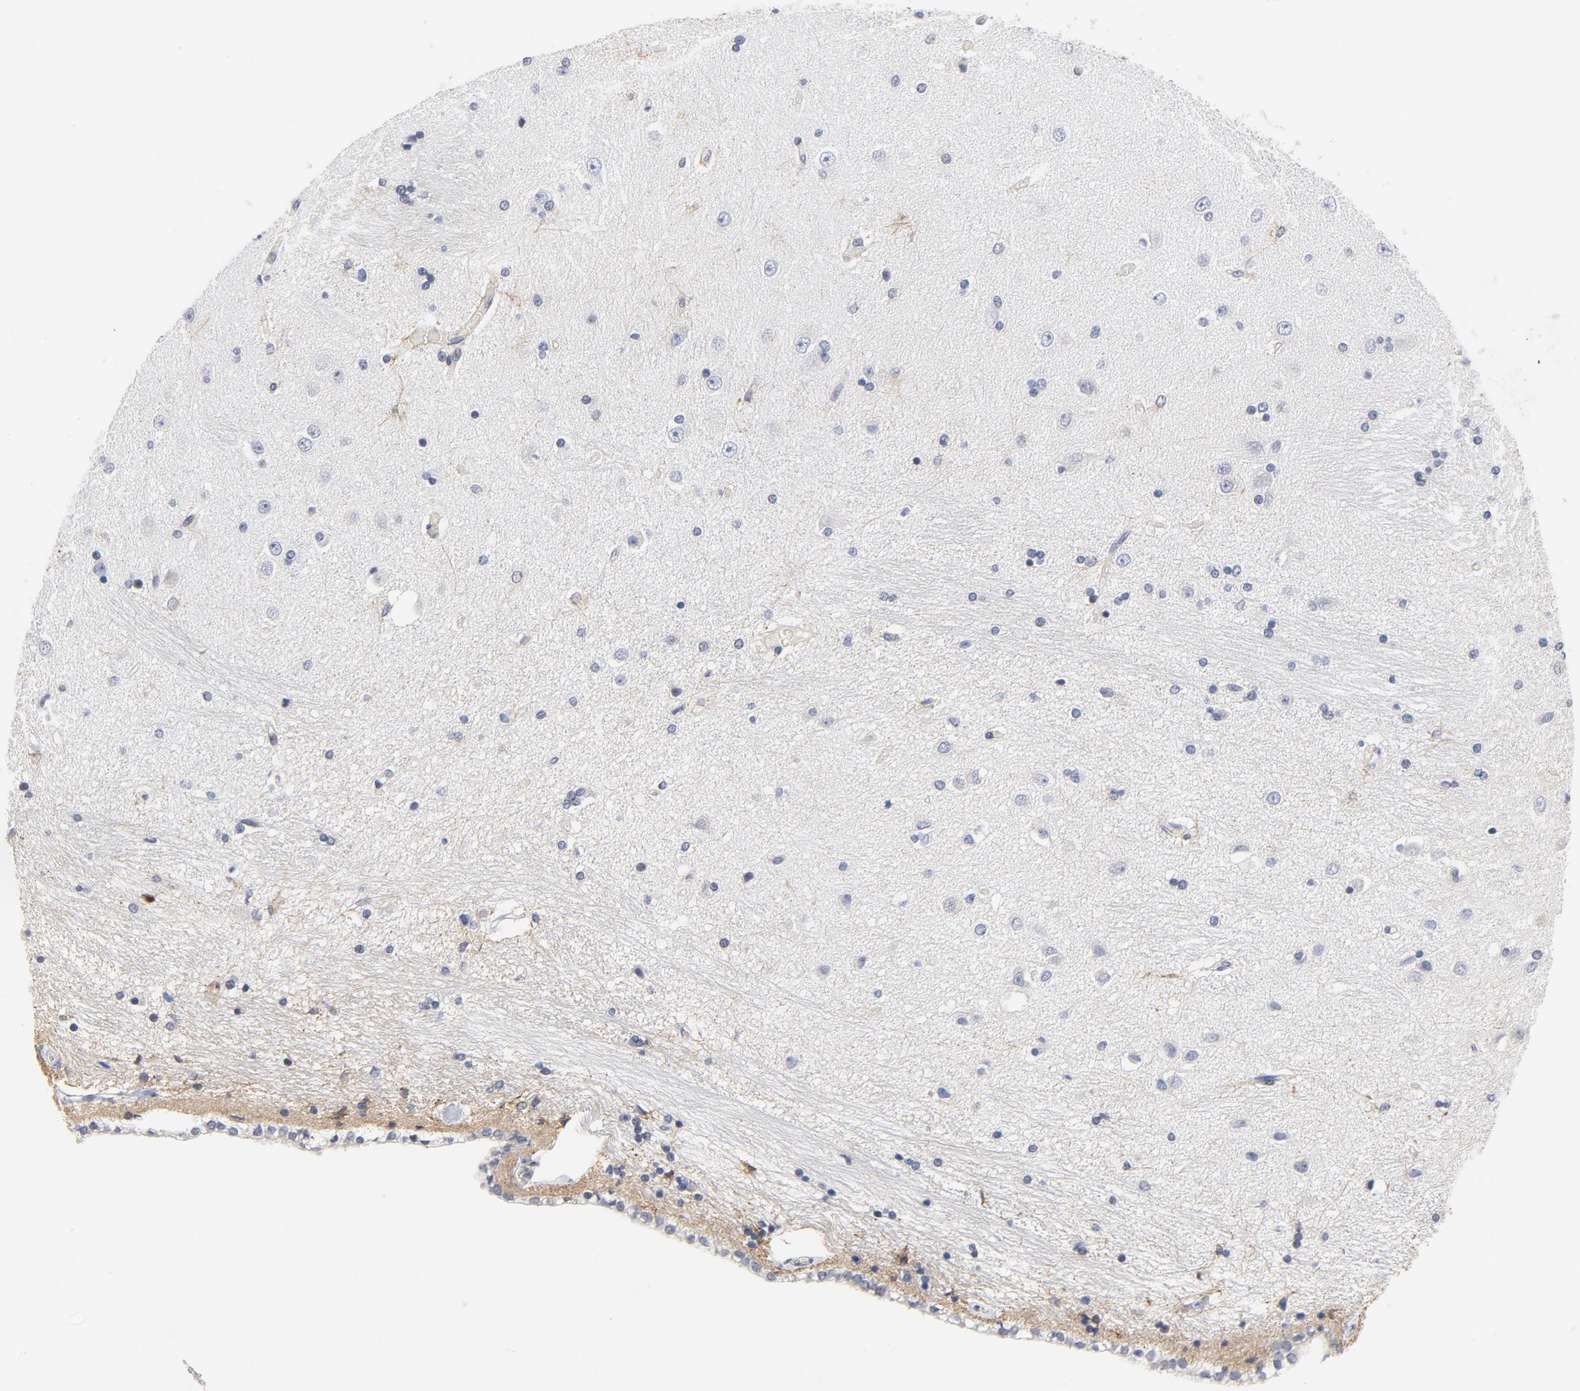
{"staining": {"intensity": "weak", "quantity": "25%-75%", "location": "cytoplasmic/membranous"}, "tissue": "hippocampus", "cell_type": "Glial cells", "image_type": "normal", "snomed": [{"axis": "morphology", "description": "Normal tissue, NOS"}, {"axis": "topography", "description": "Hippocampus"}], "caption": "An immunohistochemistry (IHC) histopathology image of benign tissue is shown. Protein staining in brown highlights weak cytoplasmic/membranous positivity in hippocampus within glial cells. The staining was performed using DAB (3,3'-diaminobenzidine), with brown indicating positive protein expression. Nuclei are stained blue with hematoxylin.", "gene": "KCNK13", "patient": {"sex": "female", "age": 54}}